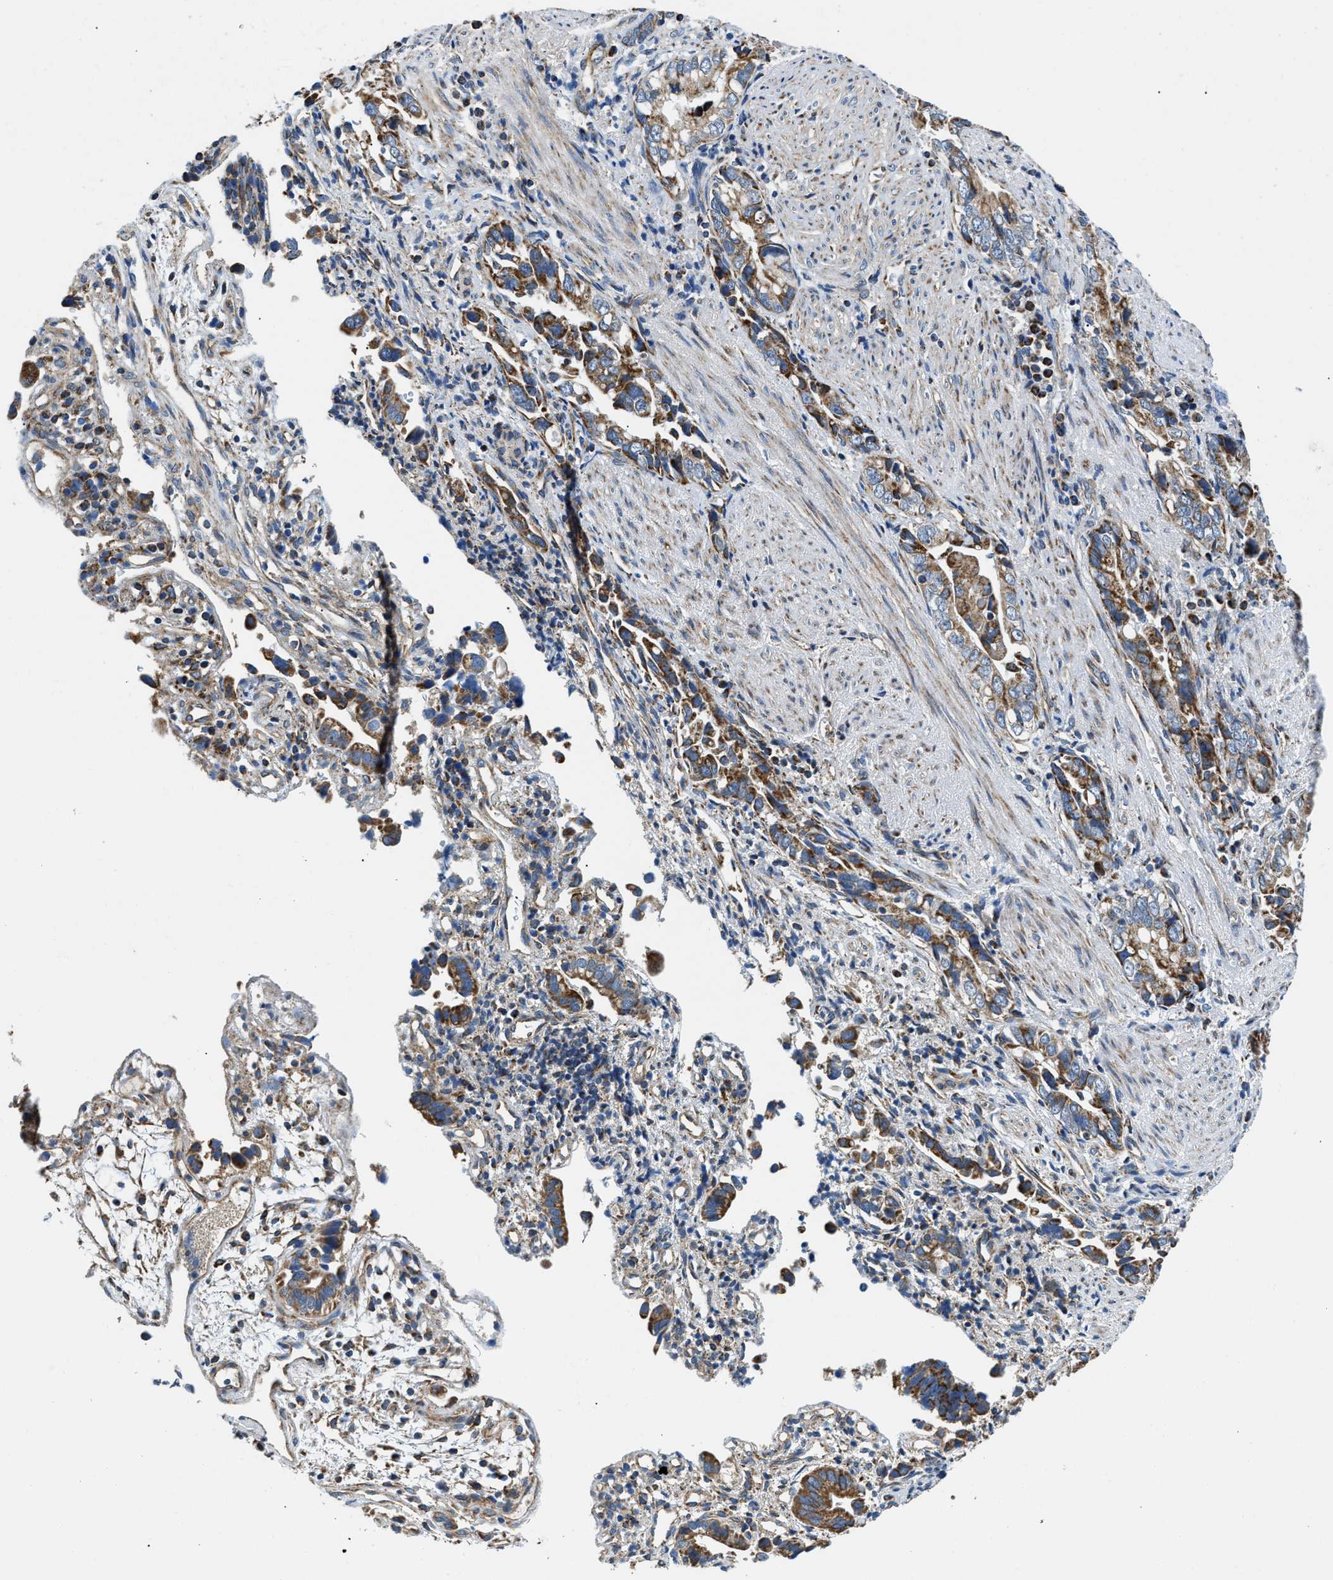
{"staining": {"intensity": "strong", "quantity": "25%-75%", "location": "cytoplasmic/membranous"}, "tissue": "liver cancer", "cell_type": "Tumor cells", "image_type": "cancer", "snomed": [{"axis": "morphology", "description": "Cholangiocarcinoma"}, {"axis": "topography", "description": "Liver"}], "caption": "Liver cholangiocarcinoma tissue exhibits strong cytoplasmic/membranous expression in about 25%-75% of tumor cells, visualized by immunohistochemistry.", "gene": "STK33", "patient": {"sex": "female", "age": 79}}